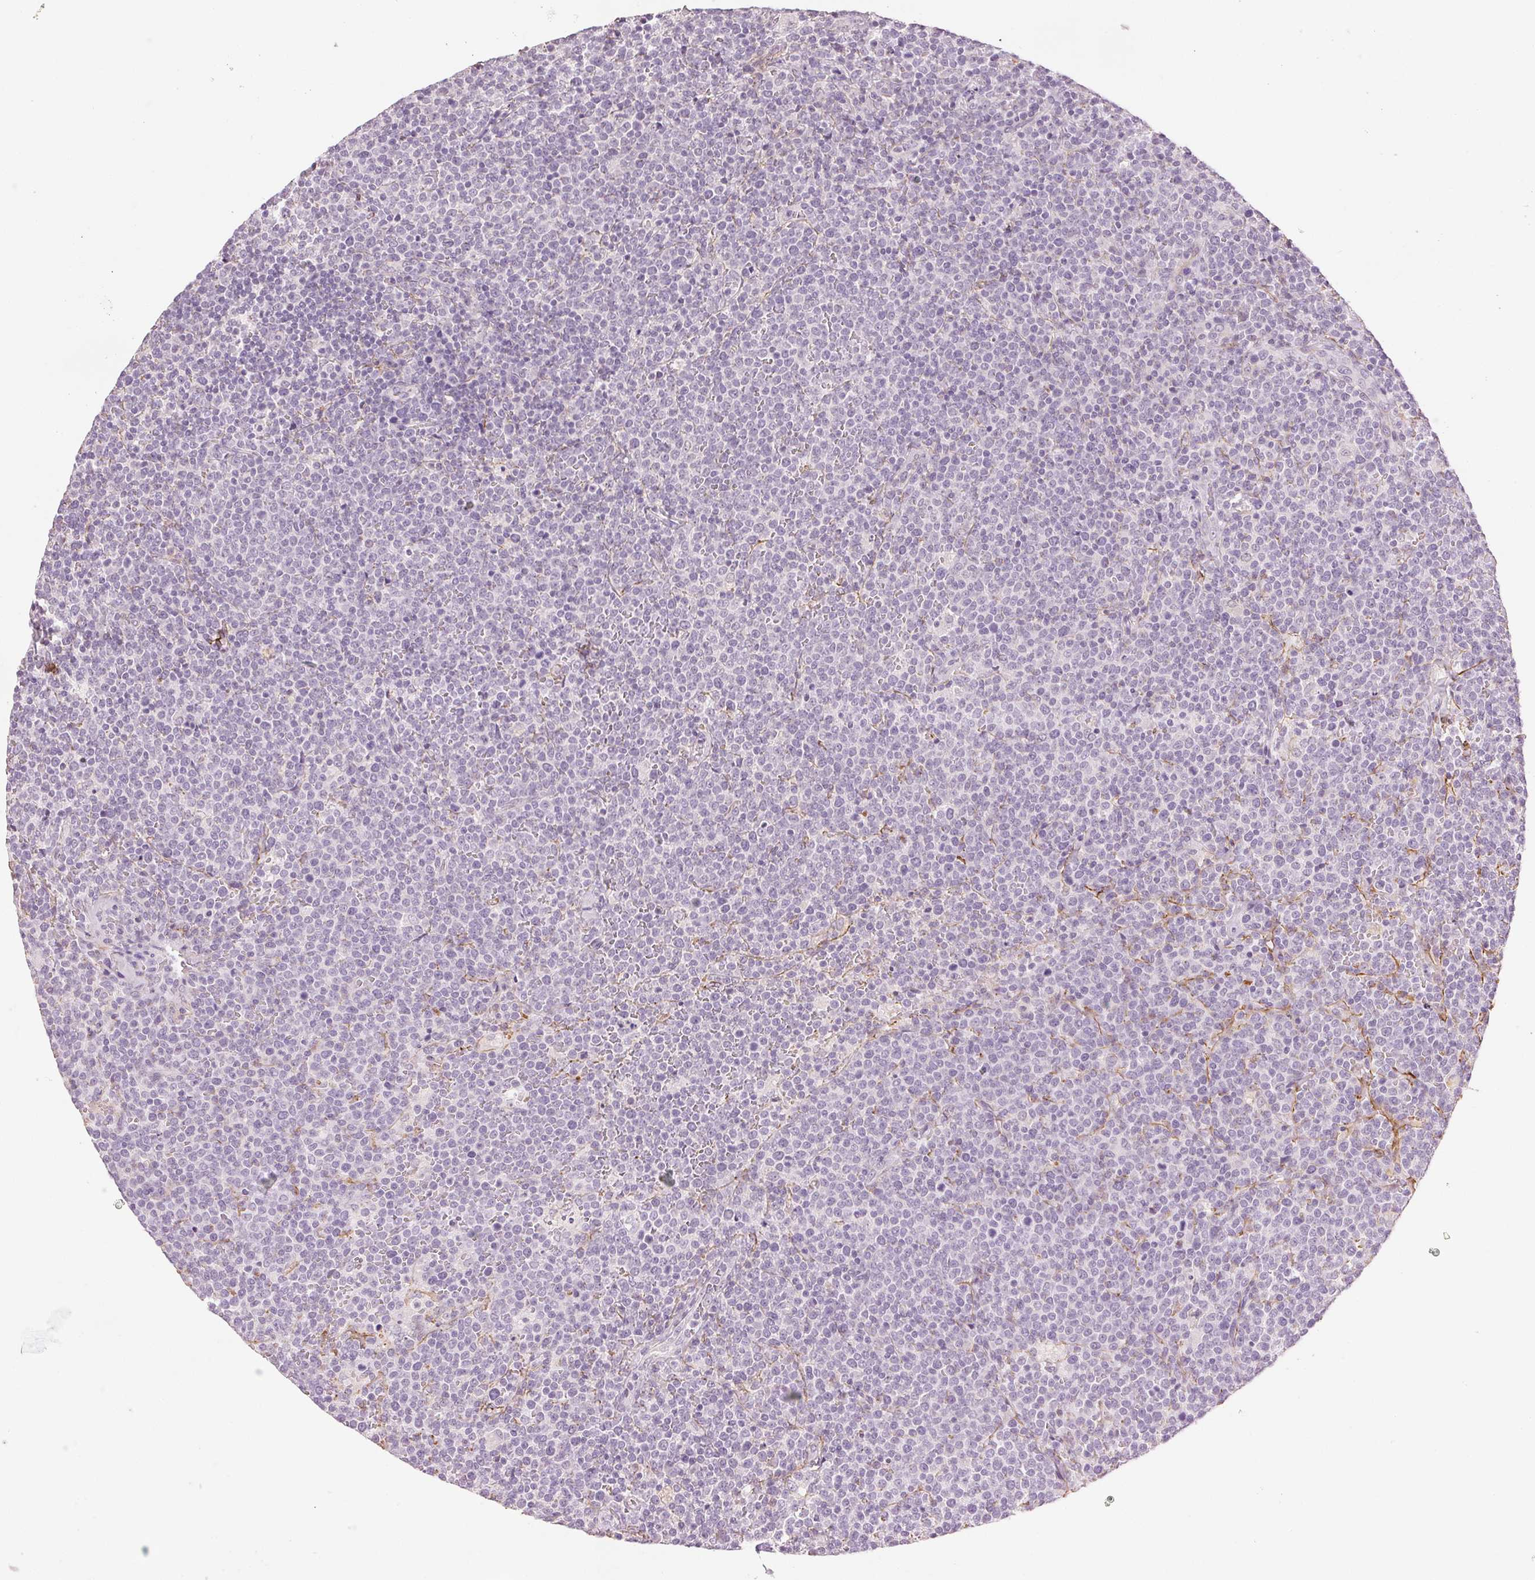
{"staining": {"intensity": "negative", "quantity": "none", "location": "none"}, "tissue": "lymphoma", "cell_type": "Tumor cells", "image_type": "cancer", "snomed": [{"axis": "morphology", "description": "Malignant lymphoma, non-Hodgkin's type, High grade"}, {"axis": "topography", "description": "Lymph node"}], "caption": "Lymphoma was stained to show a protein in brown. There is no significant expression in tumor cells.", "gene": "FBN1", "patient": {"sex": "male", "age": 61}}